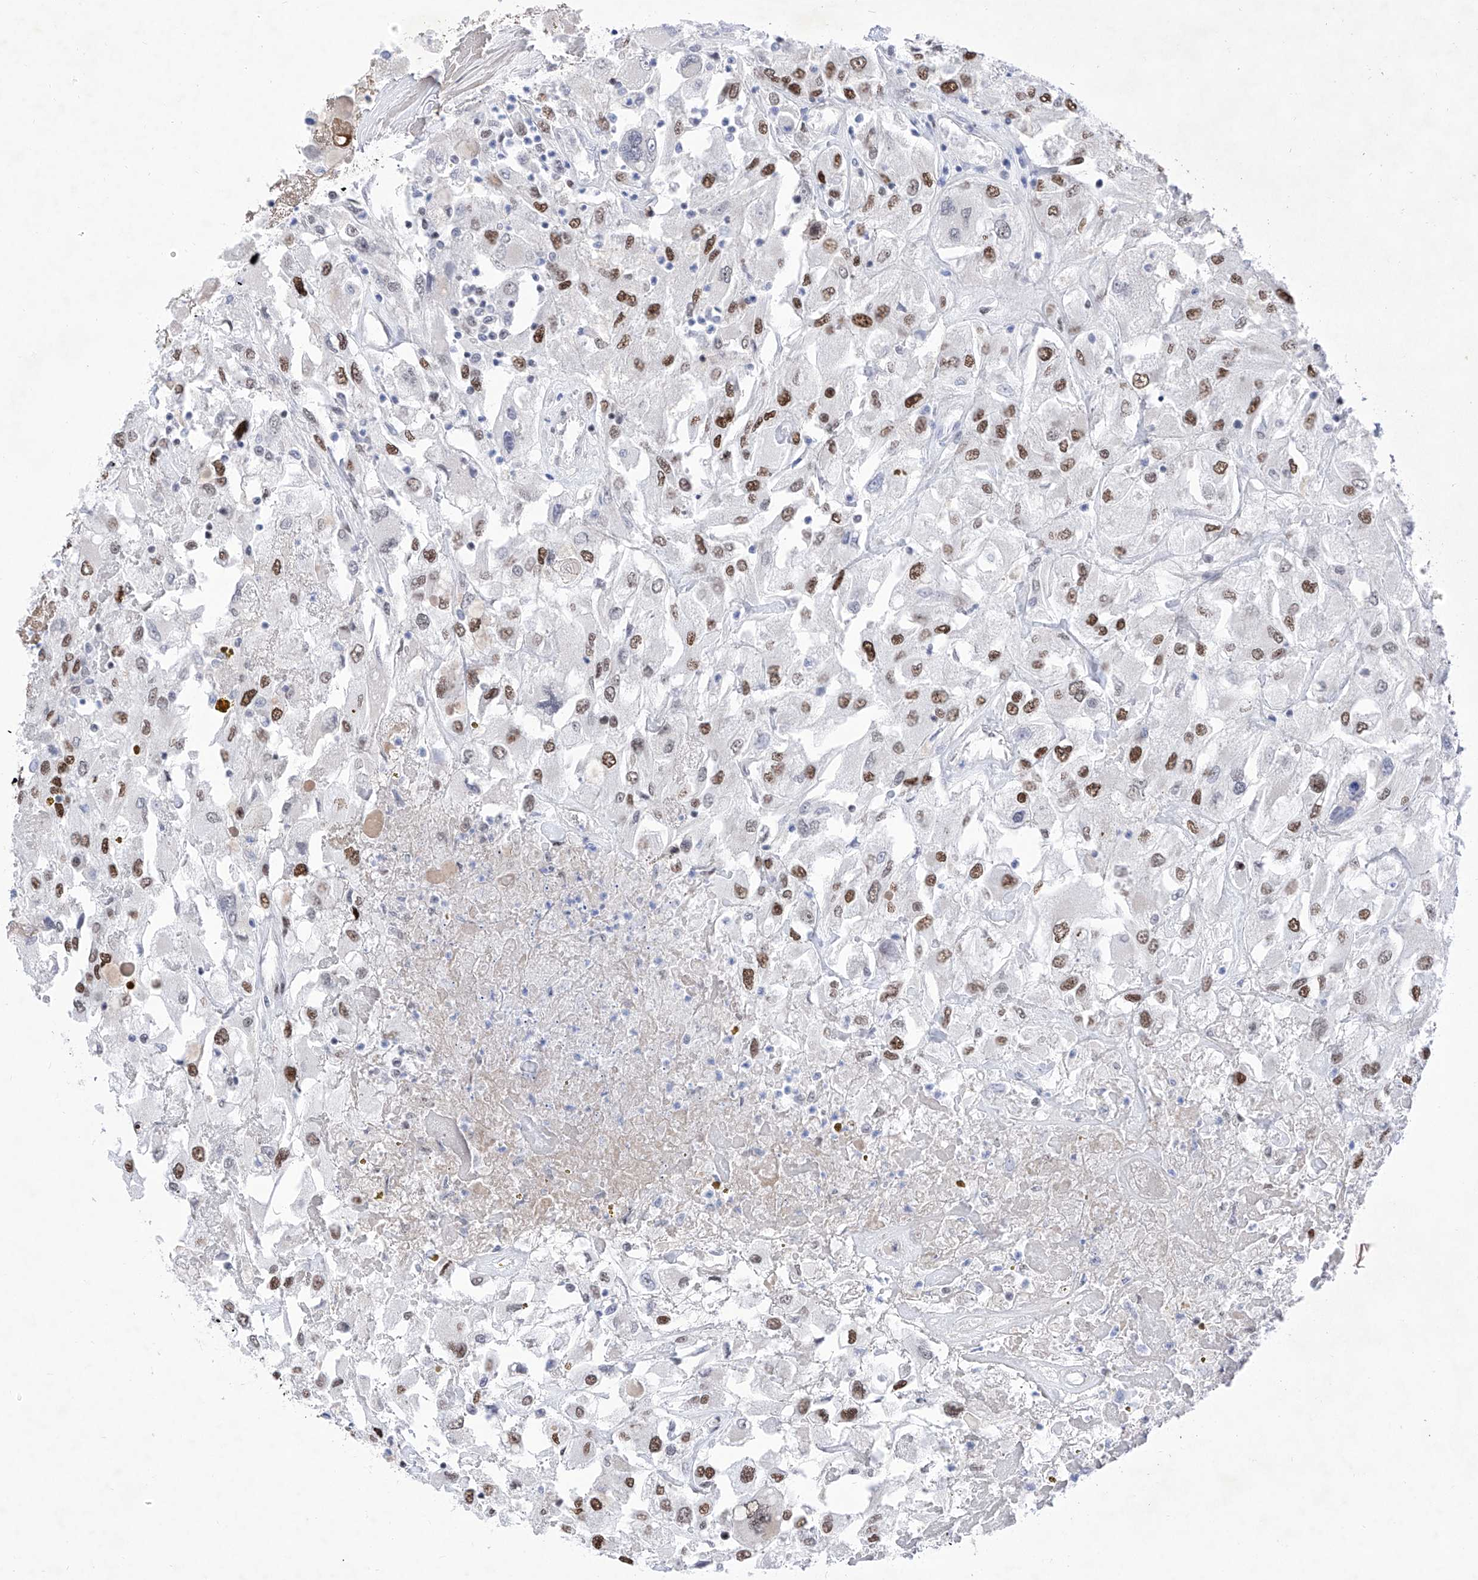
{"staining": {"intensity": "moderate", "quantity": ">75%", "location": "nuclear"}, "tissue": "renal cancer", "cell_type": "Tumor cells", "image_type": "cancer", "snomed": [{"axis": "morphology", "description": "Adenocarcinoma, NOS"}, {"axis": "topography", "description": "Kidney"}], "caption": "An image showing moderate nuclear expression in about >75% of tumor cells in renal cancer, as visualized by brown immunohistochemical staining.", "gene": "ATN1", "patient": {"sex": "female", "age": 52}}